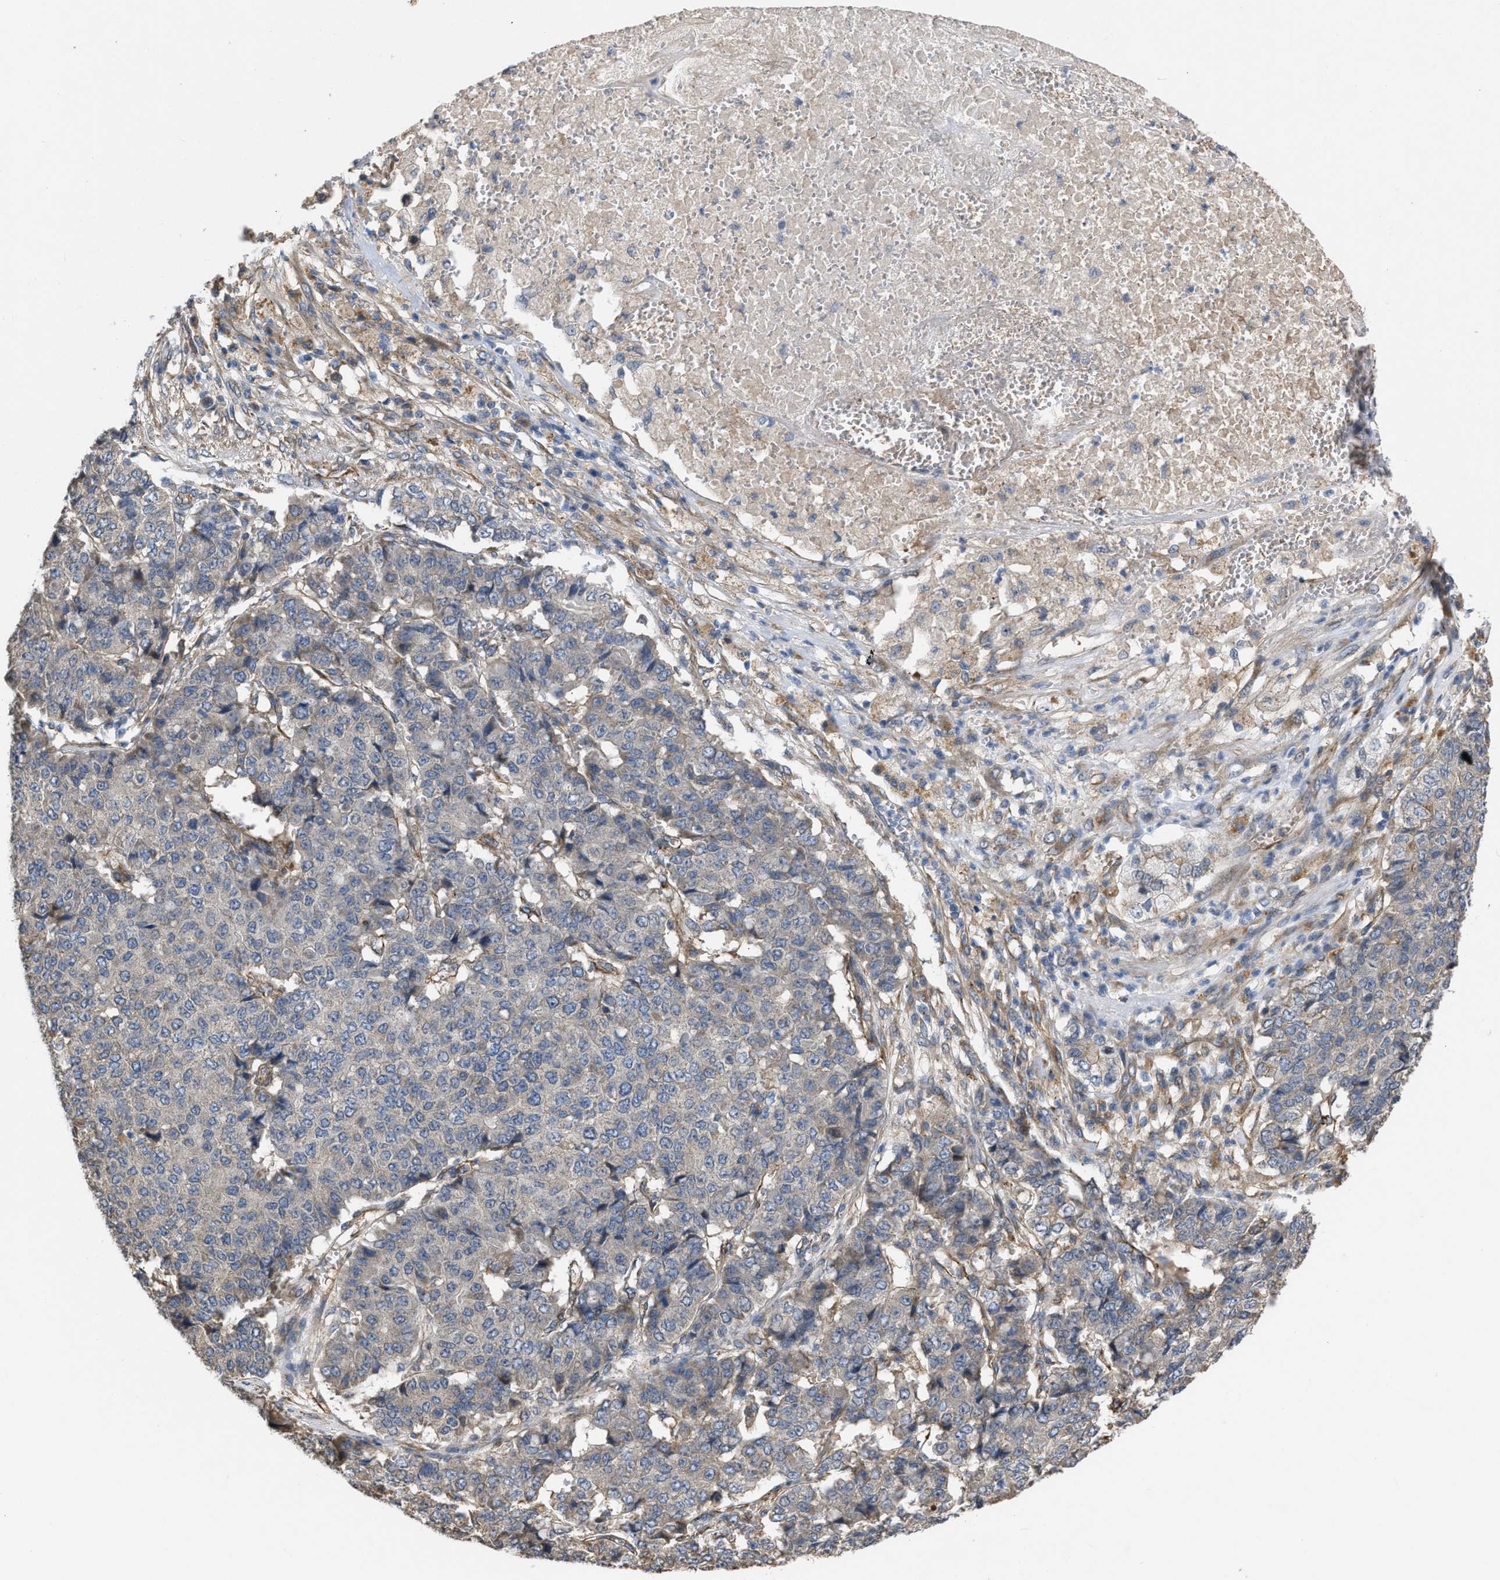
{"staining": {"intensity": "negative", "quantity": "none", "location": "none"}, "tissue": "pancreatic cancer", "cell_type": "Tumor cells", "image_type": "cancer", "snomed": [{"axis": "morphology", "description": "Adenocarcinoma, NOS"}, {"axis": "topography", "description": "Pancreas"}], "caption": "DAB (3,3'-diaminobenzidine) immunohistochemical staining of human pancreatic adenocarcinoma exhibits no significant staining in tumor cells. (DAB (3,3'-diaminobenzidine) immunohistochemistry, high magnification).", "gene": "SLC4A11", "patient": {"sex": "male", "age": 50}}